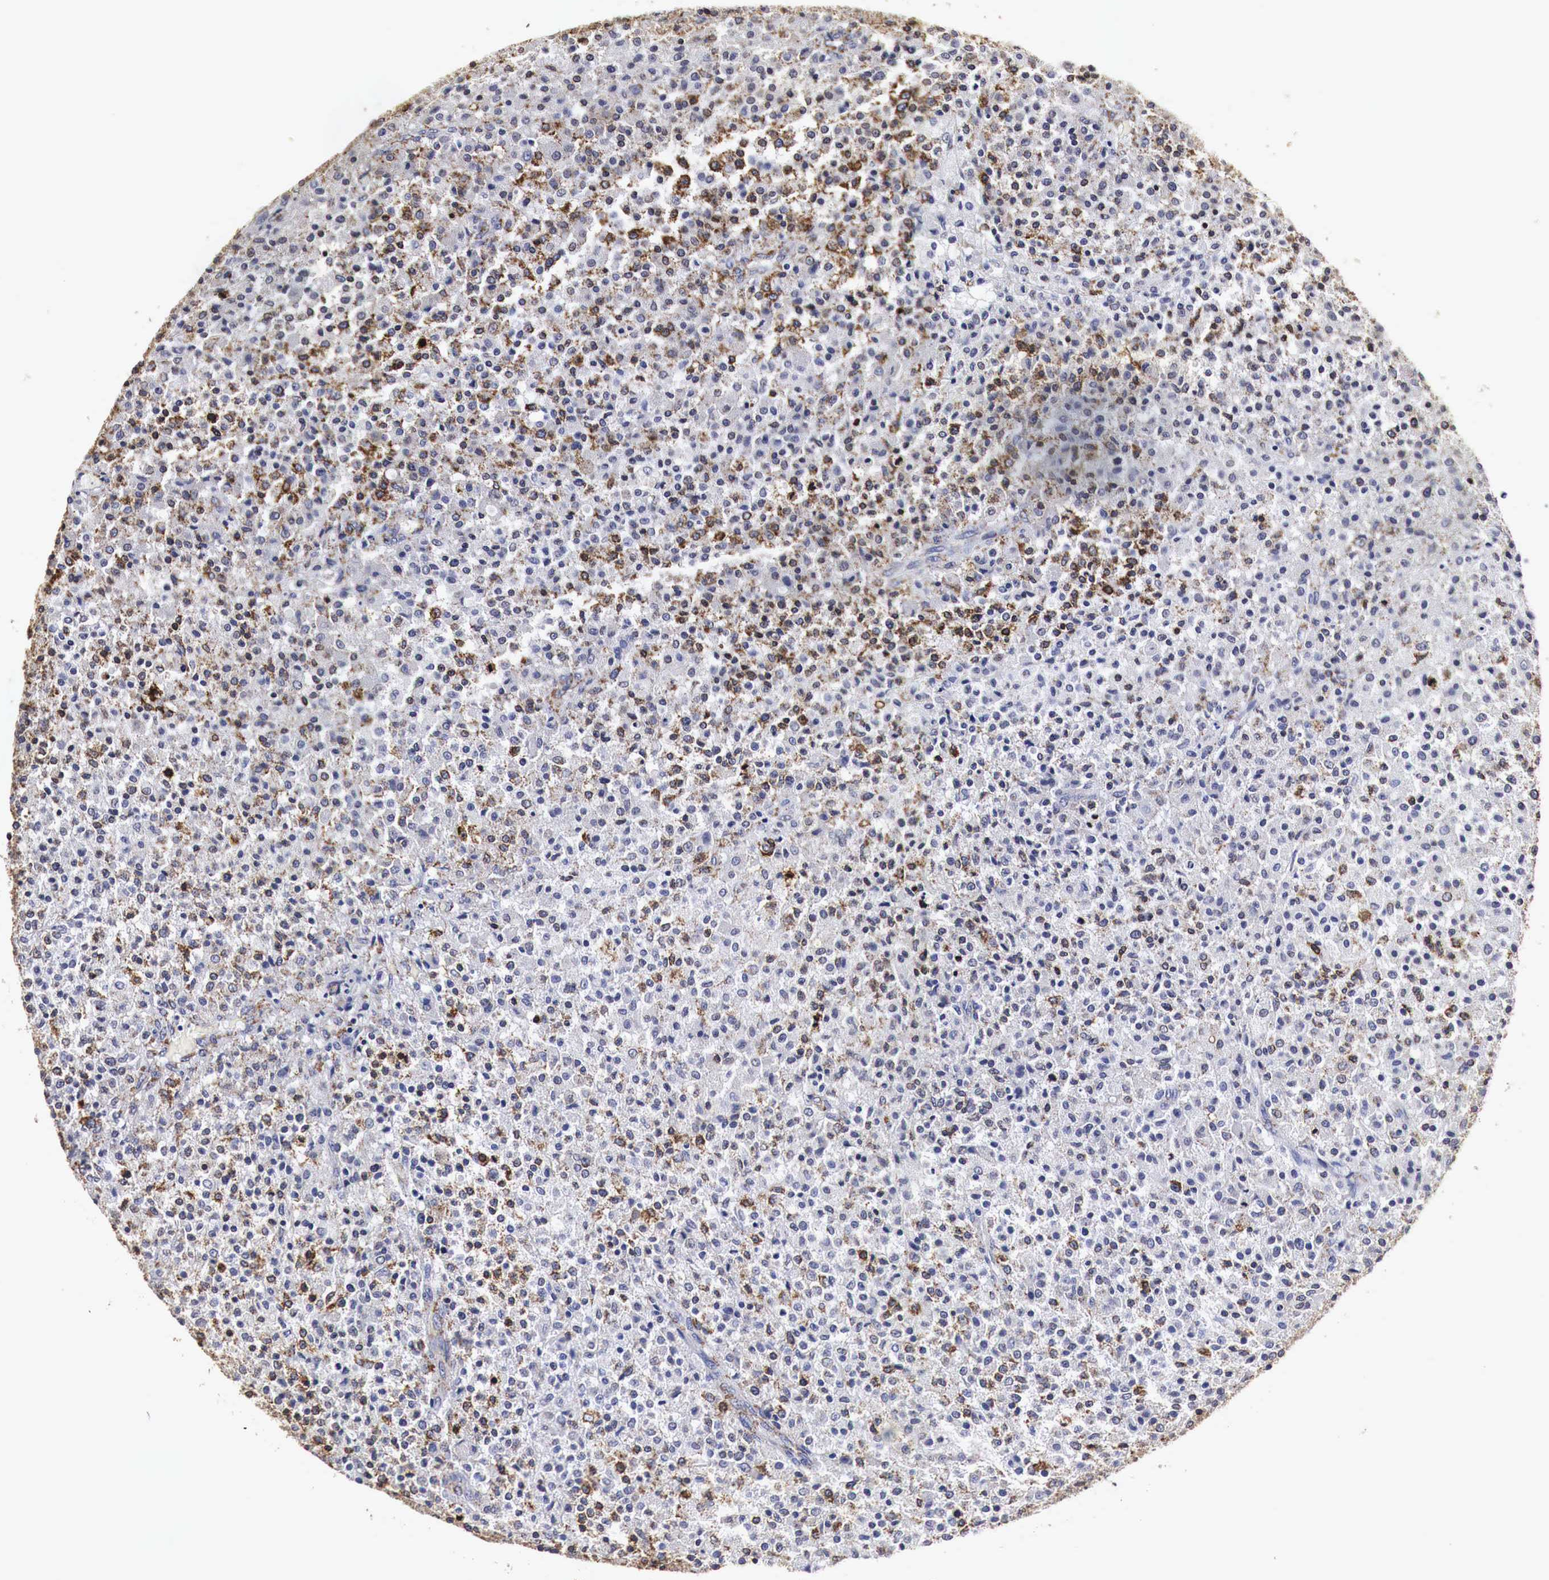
{"staining": {"intensity": "moderate", "quantity": "<25%", "location": "cytoplasmic/membranous"}, "tissue": "testis cancer", "cell_type": "Tumor cells", "image_type": "cancer", "snomed": [{"axis": "morphology", "description": "Seminoma, NOS"}, {"axis": "topography", "description": "Testis"}], "caption": "Testis cancer stained with immunohistochemistry (IHC) demonstrates moderate cytoplasmic/membranous positivity in about <25% of tumor cells.", "gene": "CKAP4", "patient": {"sex": "male", "age": 59}}